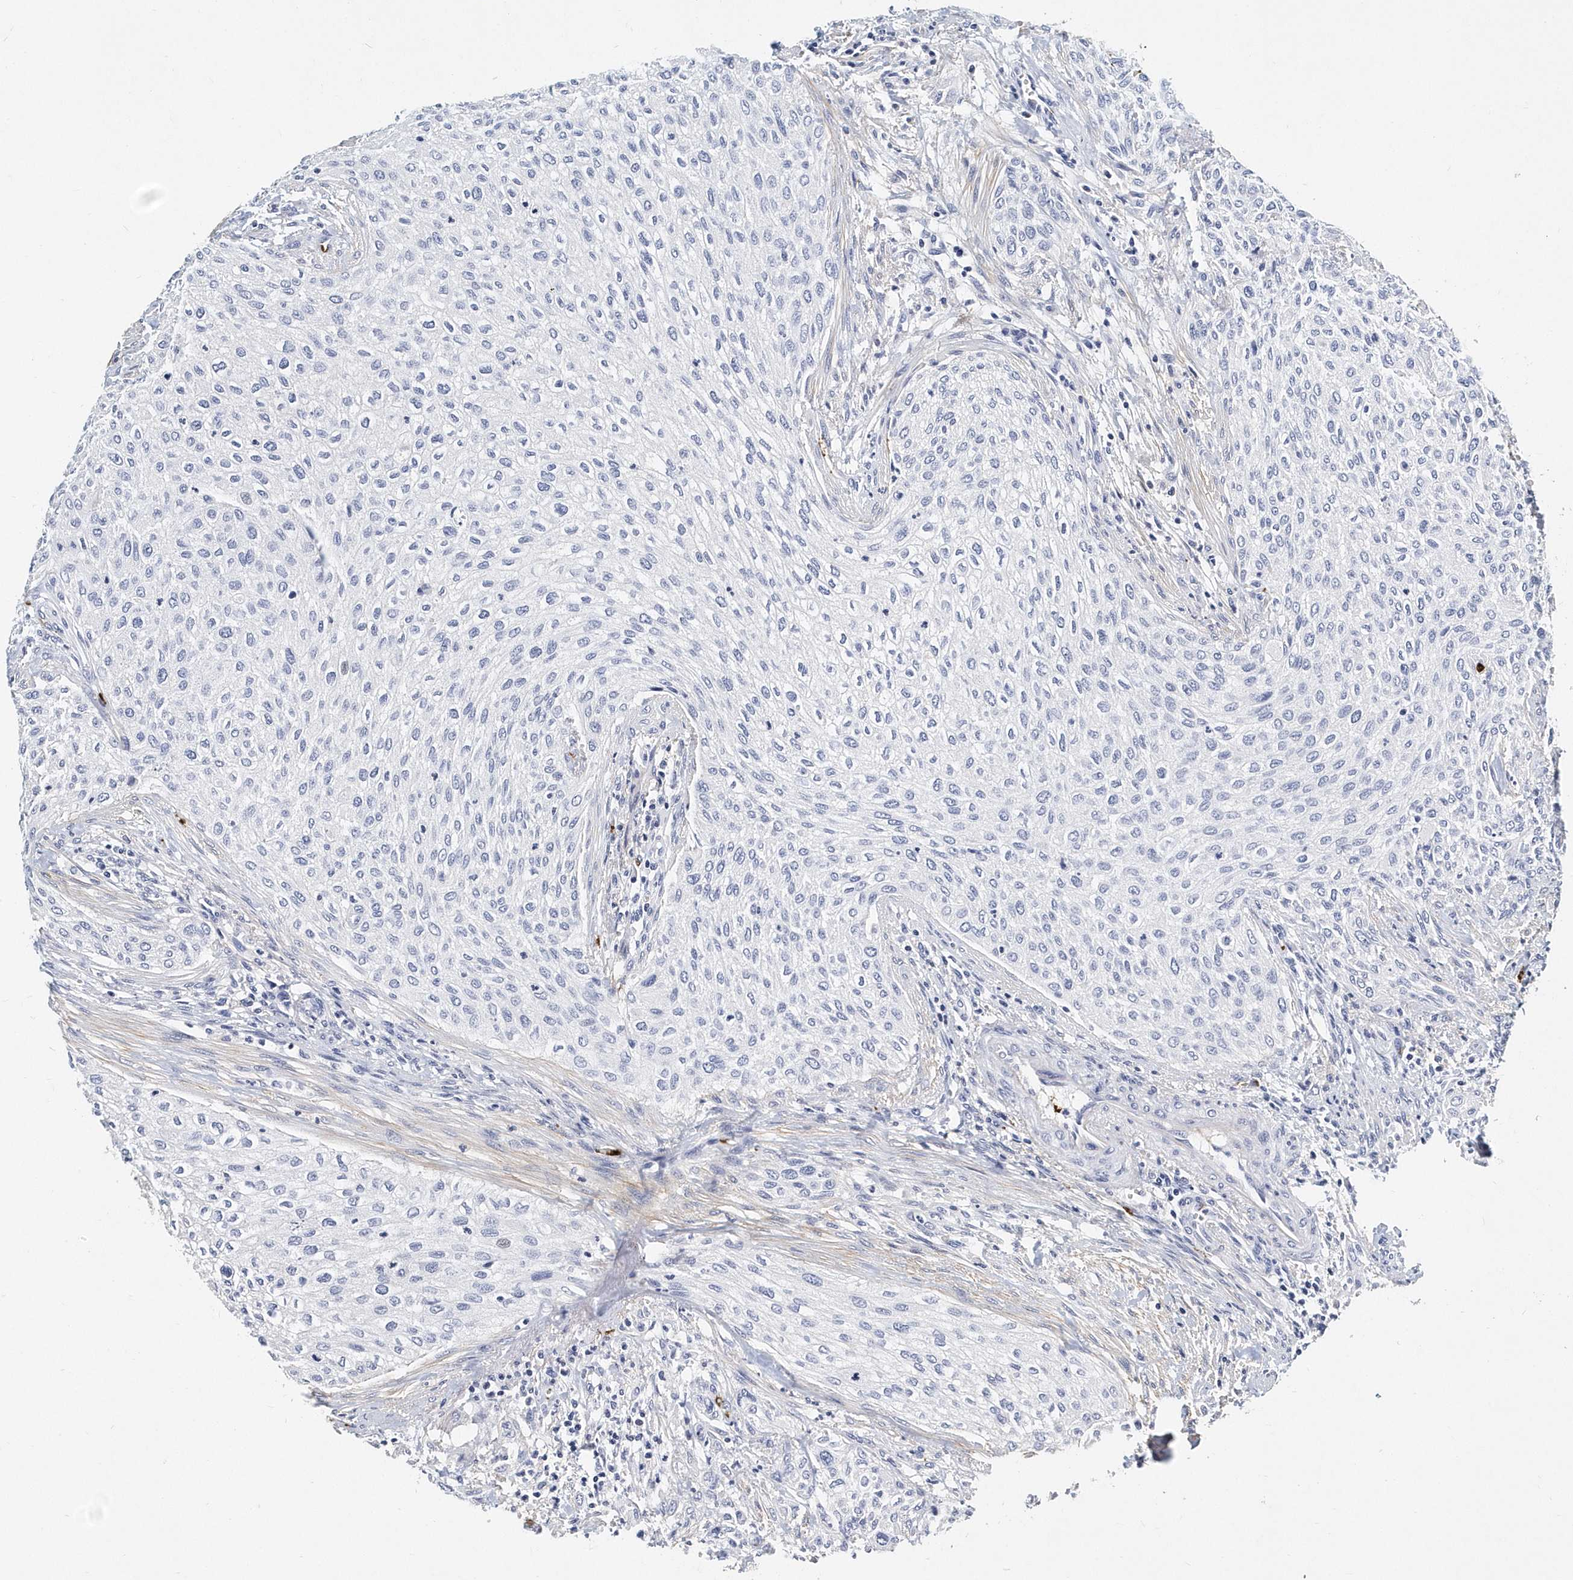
{"staining": {"intensity": "negative", "quantity": "none", "location": "none"}, "tissue": "urothelial cancer", "cell_type": "Tumor cells", "image_type": "cancer", "snomed": [{"axis": "morphology", "description": "Urothelial carcinoma, High grade"}, {"axis": "topography", "description": "Urinary bladder"}], "caption": "Immunohistochemistry (IHC) of human urothelial cancer displays no expression in tumor cells.", "gene": "ITGA2B", "patient": {"sex": "male", "age": 35}}